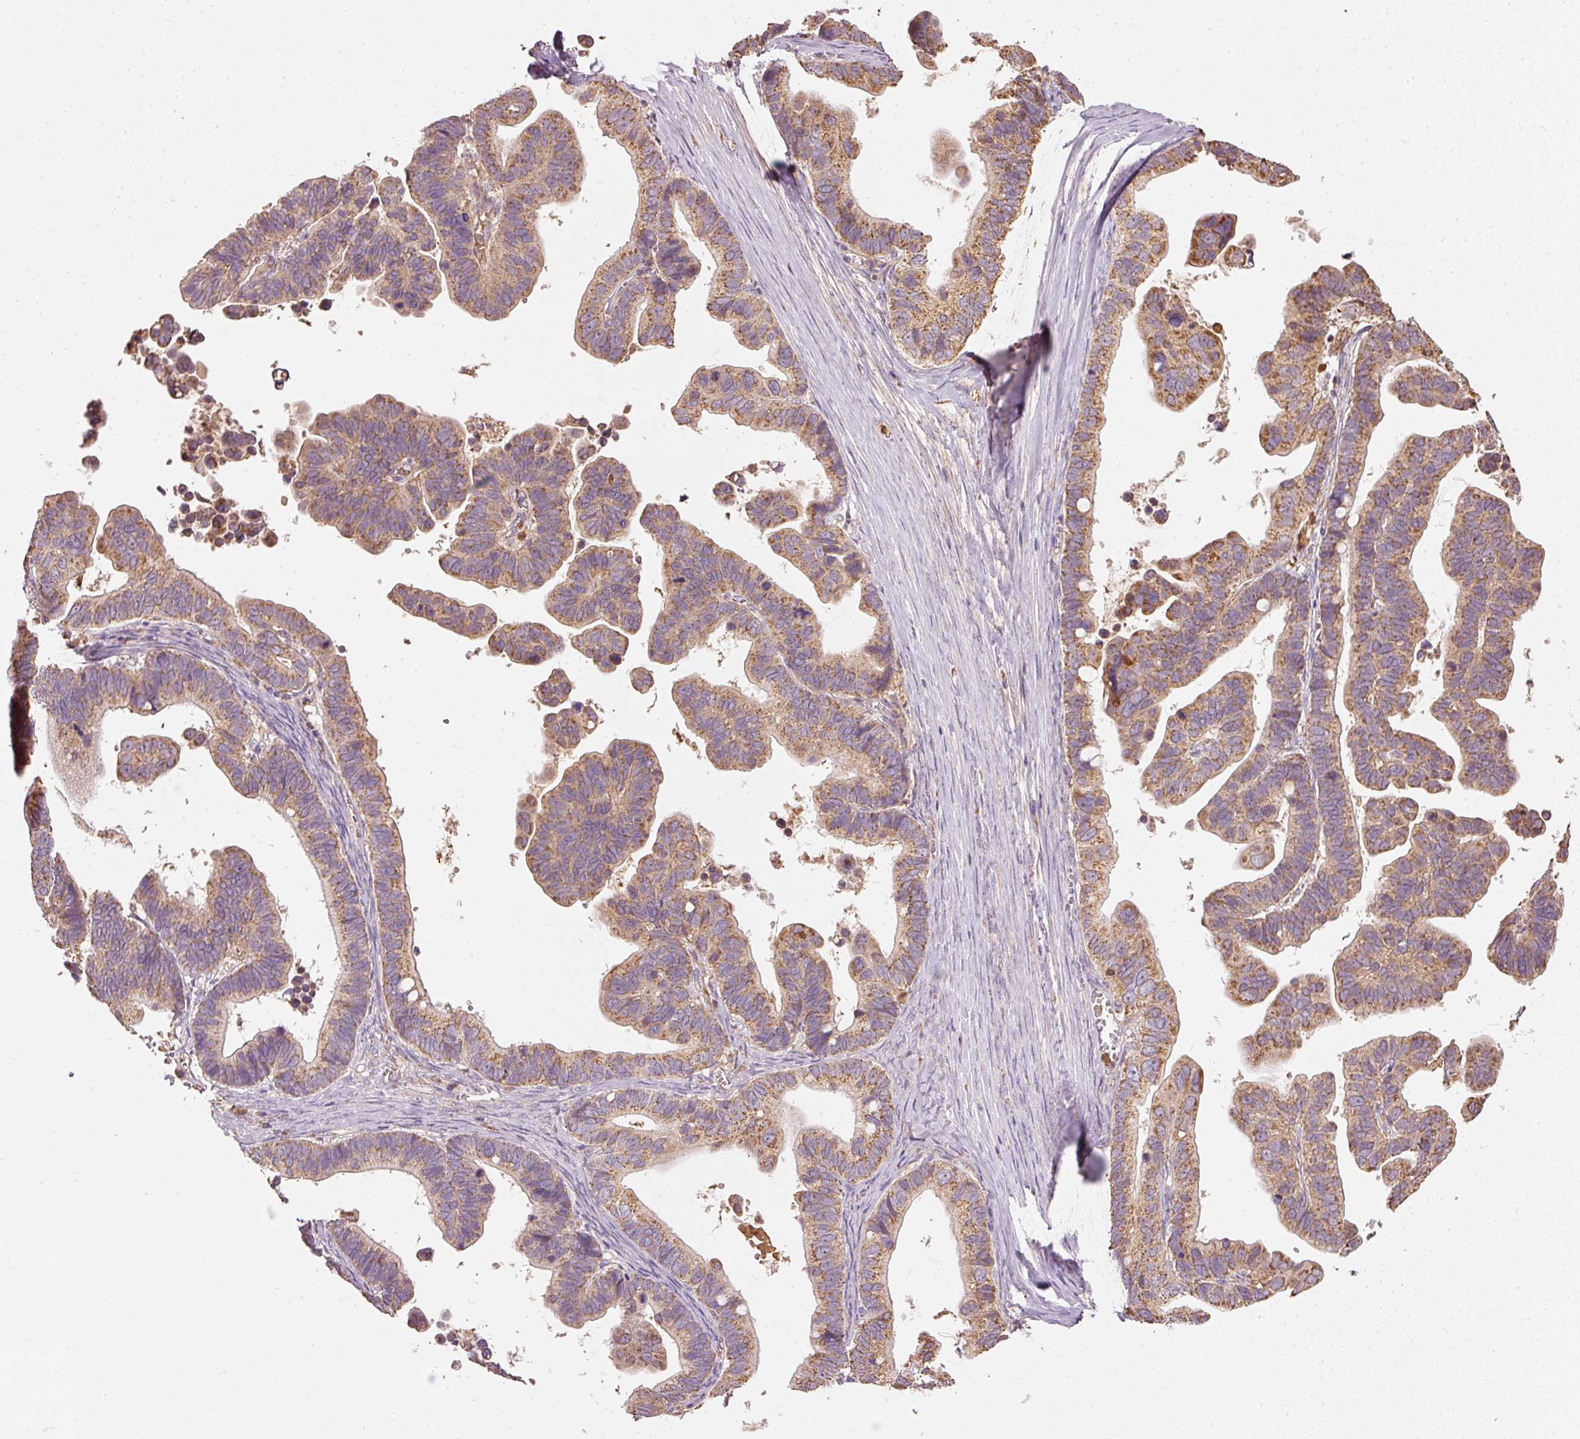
{"staining": {"intensity": "moderate", "quantity": ">75%", "location": "cytoplasmic/membranous"}, "tissue": "ovarian cancer", "cell_type": "Tumor cells", "image_type": "cancer", "snomed": [{"axis": "morphology", "description": "Cystadenocarcinoma, serous, NOS"}, {"axis": "topography", "description": "Ovary"}], "caption": "IHC (DAB (3,3'-diaminobenzidine)) staining of ovarian cancer (serous cystadenocarcinoma) demonstrates moderate cytoplasmic/membranous protein expression in about >75% of tumor cells. The staining is performed using DAB (3,3'-diaminobenzidine) brown chromogen to label protein expression. The nuclei are counter-stained blue using hematoxylin.", "gene": "PSENEN", "patient": {"sex": "female", "age": 56}}